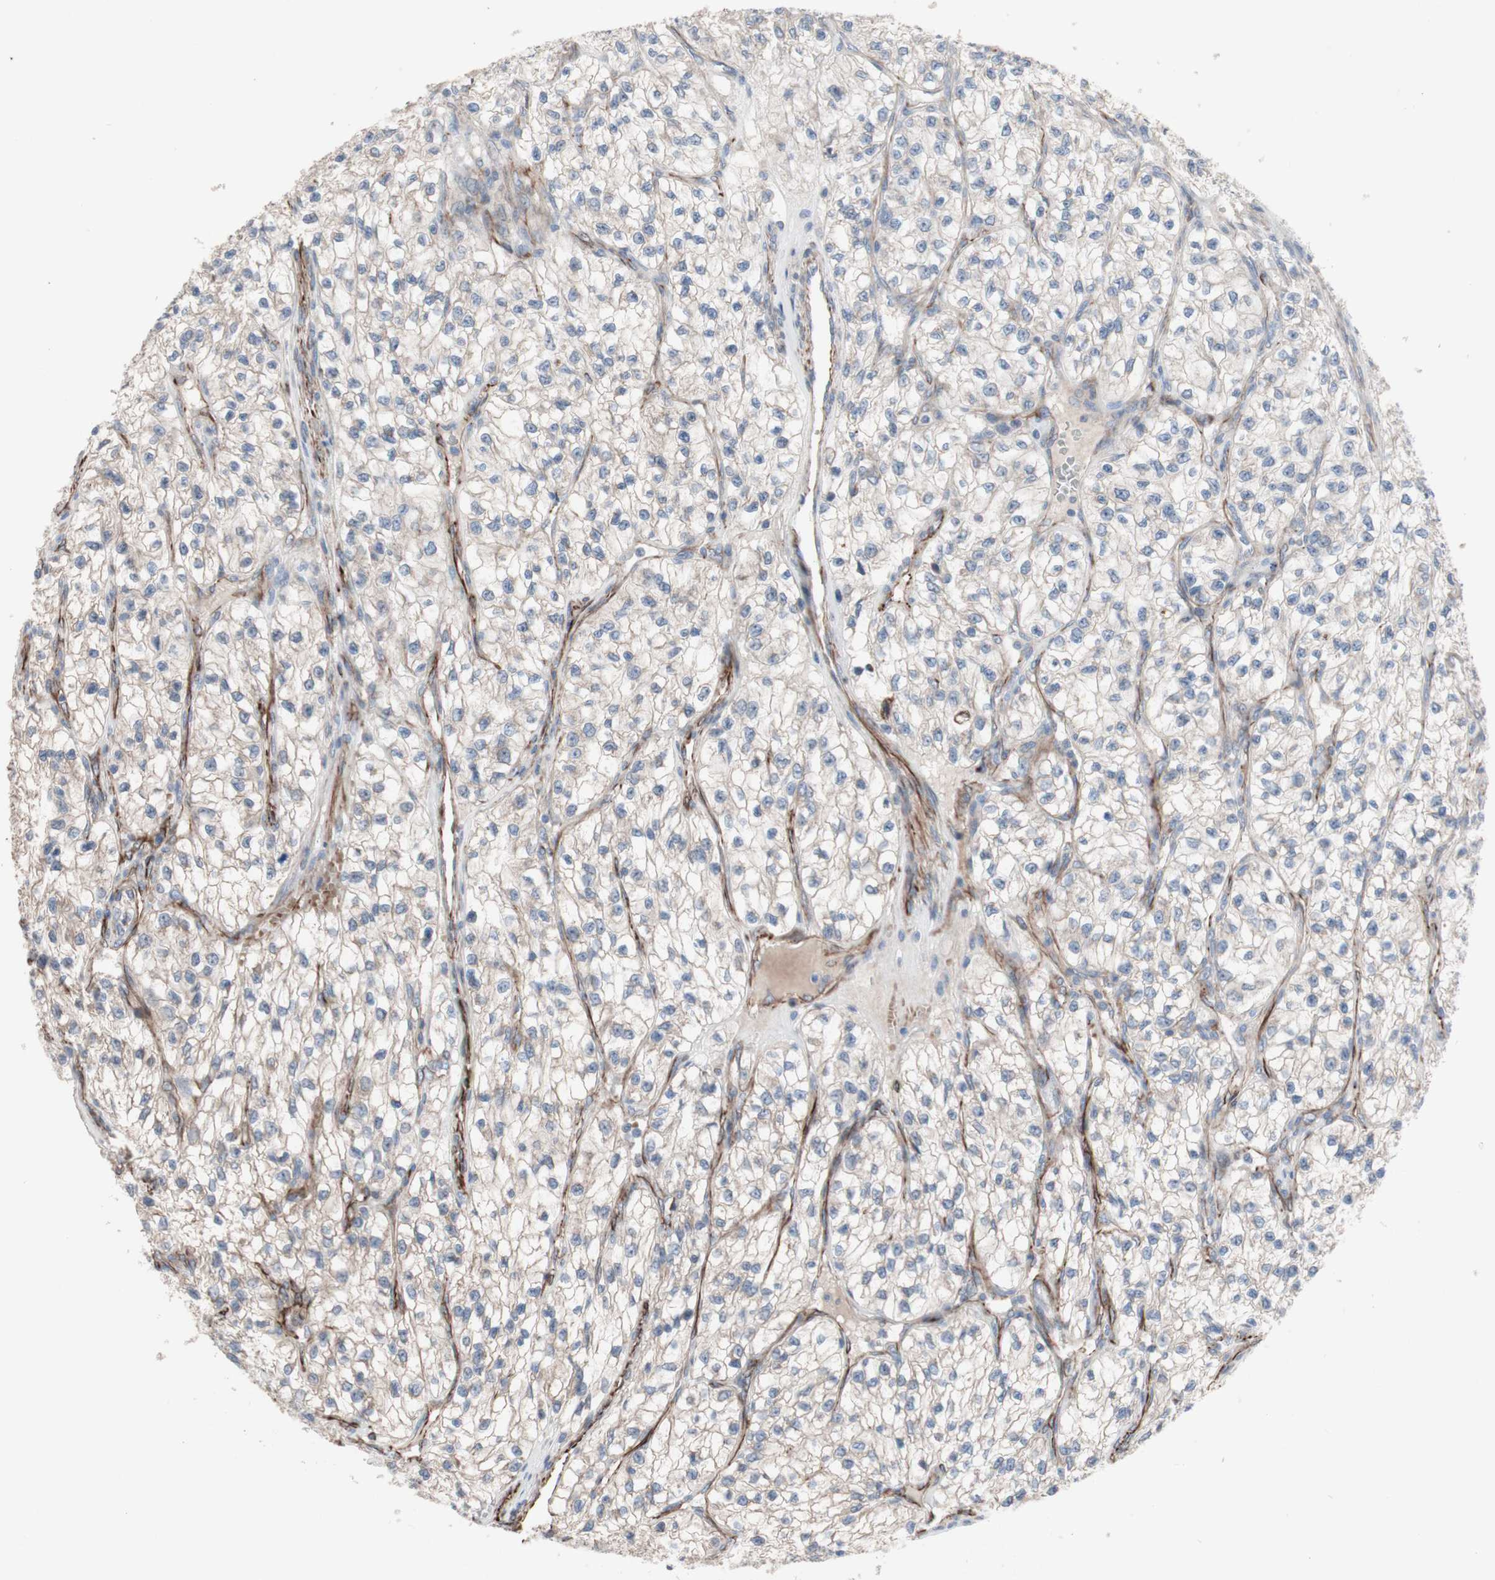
{"staining": {"intensity": "negative", "quantity": "none", "location": "none"}, "tissue": "renal cancer", "cell_type": "Tumor cells", "image_type": "cancer", "snomed": [{"axis": "morphology", "description": "Adenocarcinoma, NOS"}, {"axis": "topography", "description": "Kidney"}], "caption": "Renal cancer was stained to show a protein in brown. There is no significant staining in tumor cells.", "gene": "AGPAT5", "patient": {"sex": "female", "age": 57}}